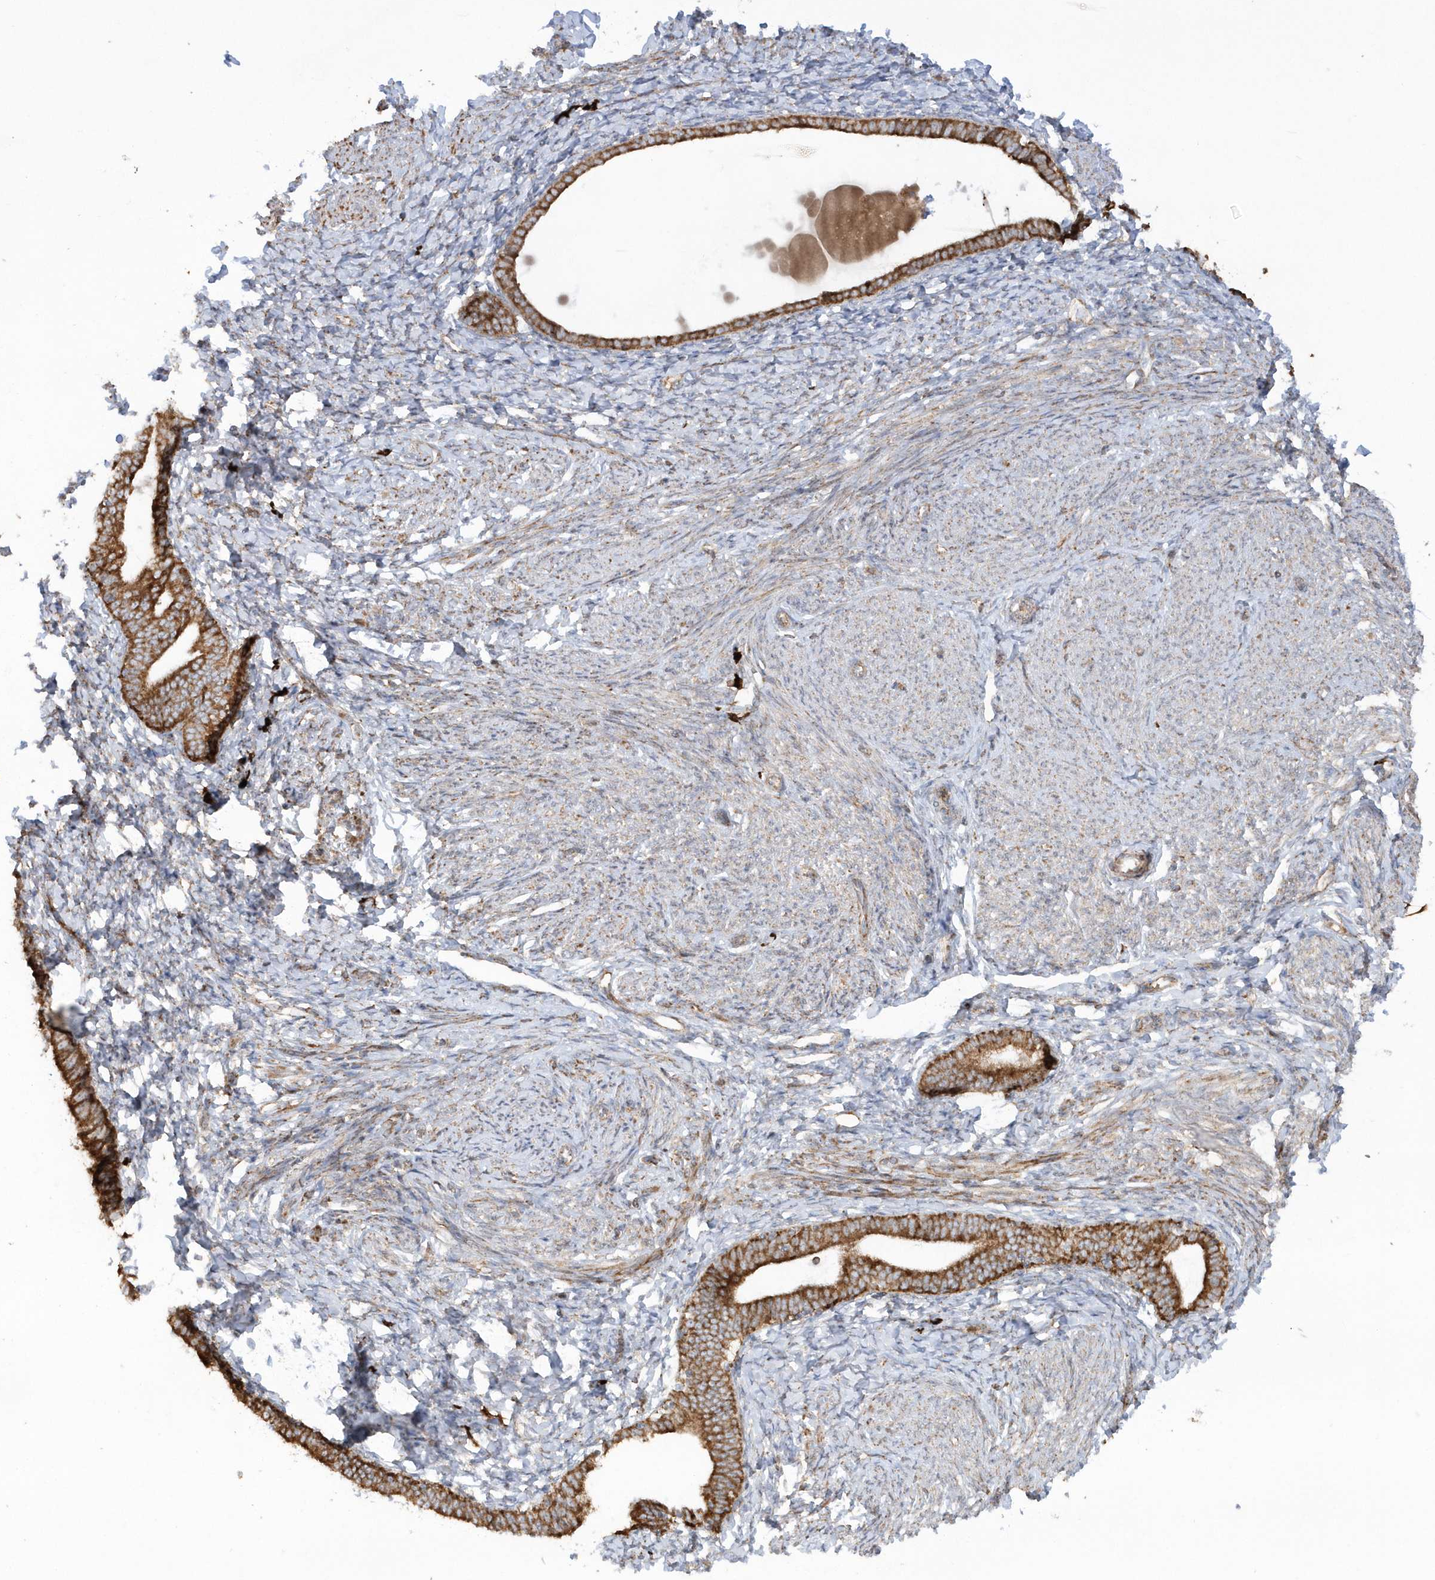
{"staining": {"intensity": "moderate", "quantity": "25%-75%", "location": "cytoplasmic/membranous"}, "tissue": "endometrium", "cell_type": "Cells in endometrial stroma", "image_type": "normal", "snomed": [{"axis": "morphology", "description": "Normal tissue, NOS"}, {"axis": "topography", "description": "Endometrium"}], "caption": "Immunohistochemistry histopathology image of benign human endometrium stained for a protein (brown), which shows medium levels of moderate cytoplasmic/membranous staining in approximately 25%-75% of cells in endometrial stroma.", "gene": "SH3BP2", "patient": {"sex": "female", "age": 72}}